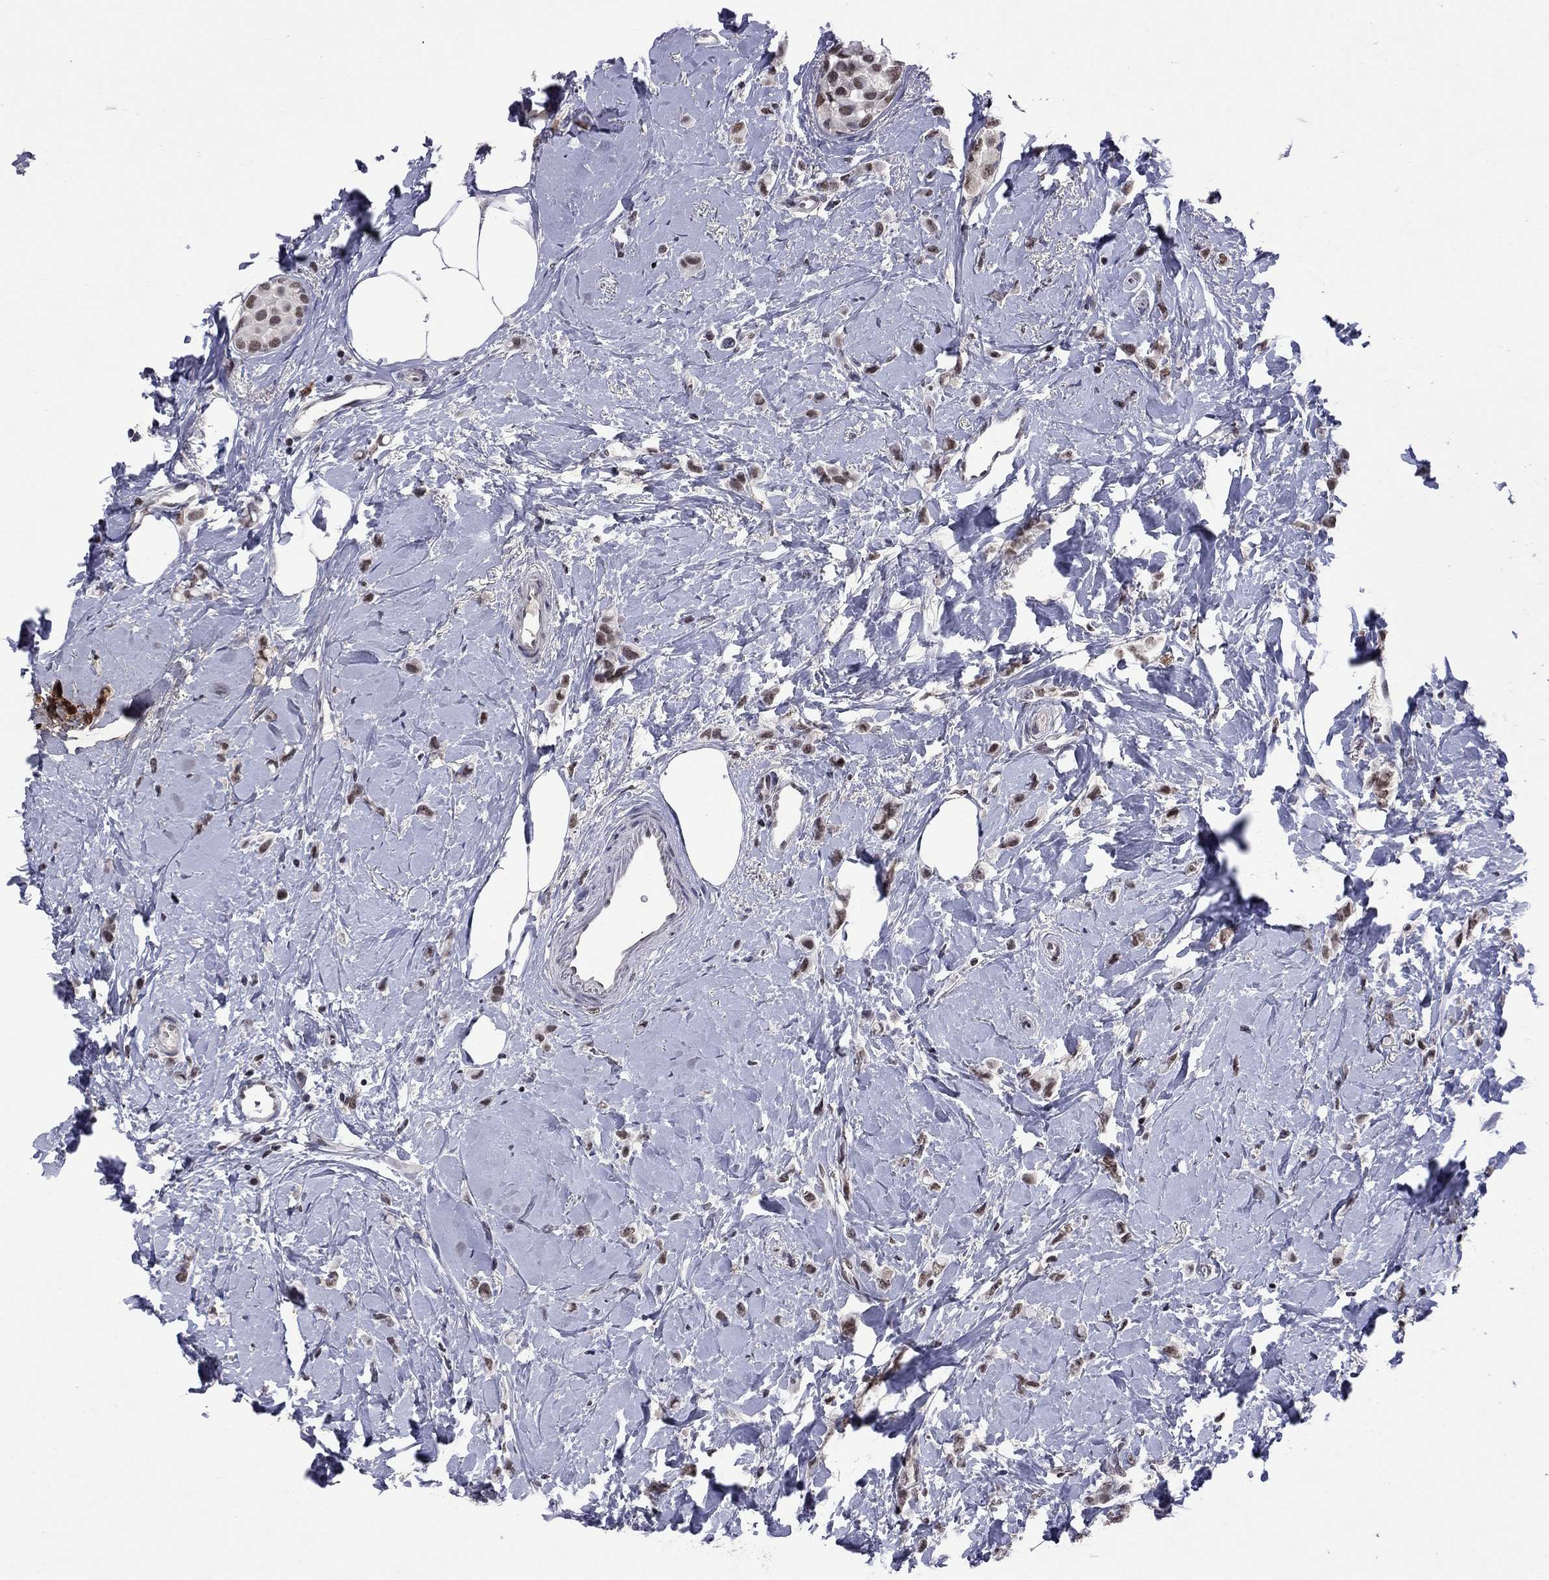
{"staining": {"intensity": "weak", "quantity": ">75%", "location": "nuclear"}, "tissue": "breast cancer", "cell_type": "Tumor cells", "image_type": "cancer", "snomed": [{"axis": "morphology", "description": "Lobular carcinoma"}, {"axis": "topography", "description": "Breast"}], "caption": "High-power microscopy captured an immunohistochemistry image of breast cancer, revealing weak nuclear expression in approximately >75% of tumor cells. The staining is performed using DAB brown chromogen to label protein expression. The nuclei are counter-stained blue using hematoxylin.", "gene": "TAF9", "patient": {"sex": "female", "age": 66}}